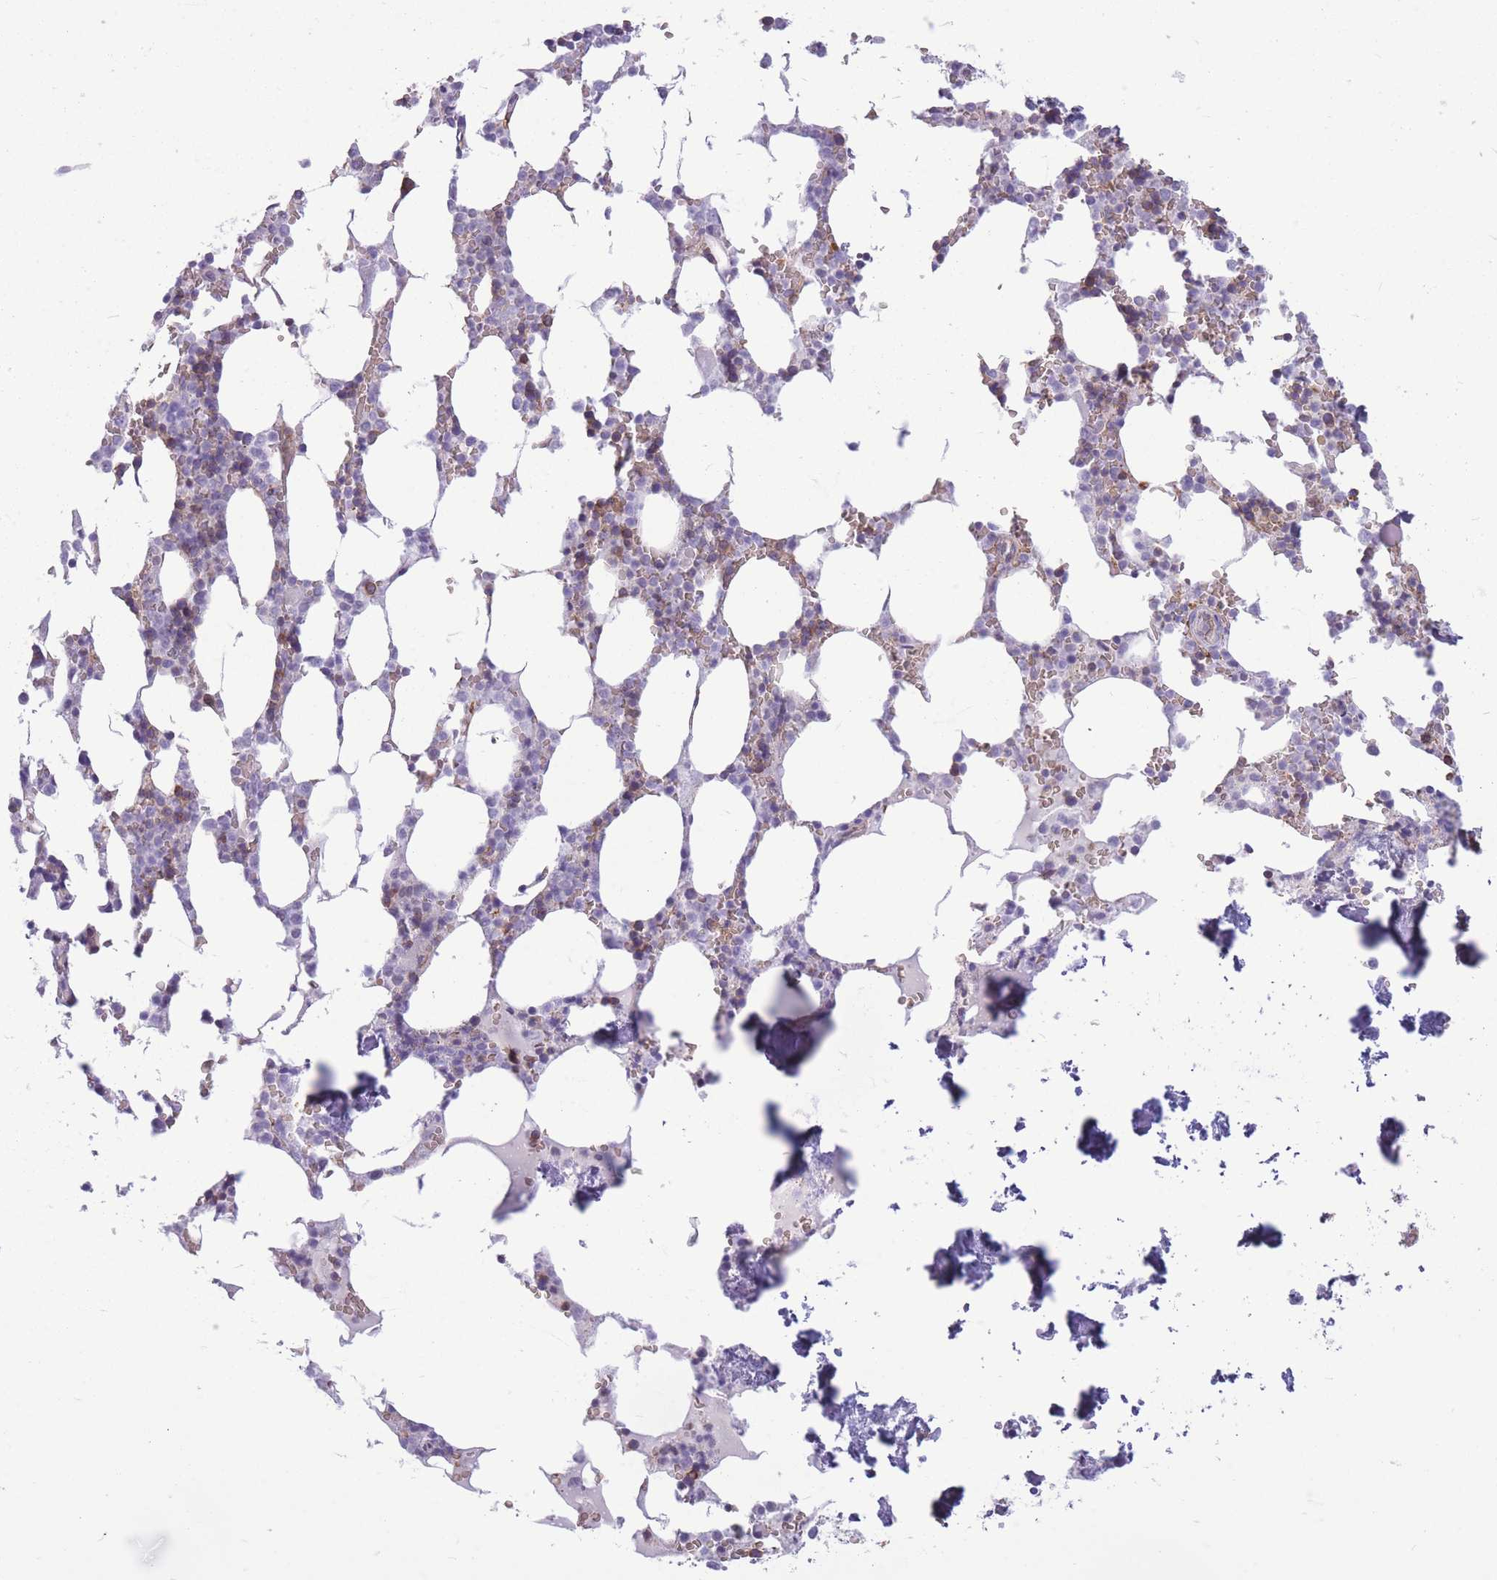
{"staining": {"intensity": "moderate", "quantity": "25%-75%", "location": "cytoplasmic/membranous"}, "tissue": "bone marrow", "cell_type": "Hematopoietic cells", "image_type": "normal", "snomed": [{"axis": "morphology", "description": "Normal tissue, NOS"}, {"axis": "topography", "description": "Bone marrow"}], "caption": "Immunohistochemical staining of unremarkable human bone marrow exhibits moderate cytoplasmic/membranous protein staining in about 25%-75% of hematopoietic cells. (IHC, brightfield microscopy, high magnification).", "gene": "ADD1", "patient": {"sex": "male", "age": 64}}